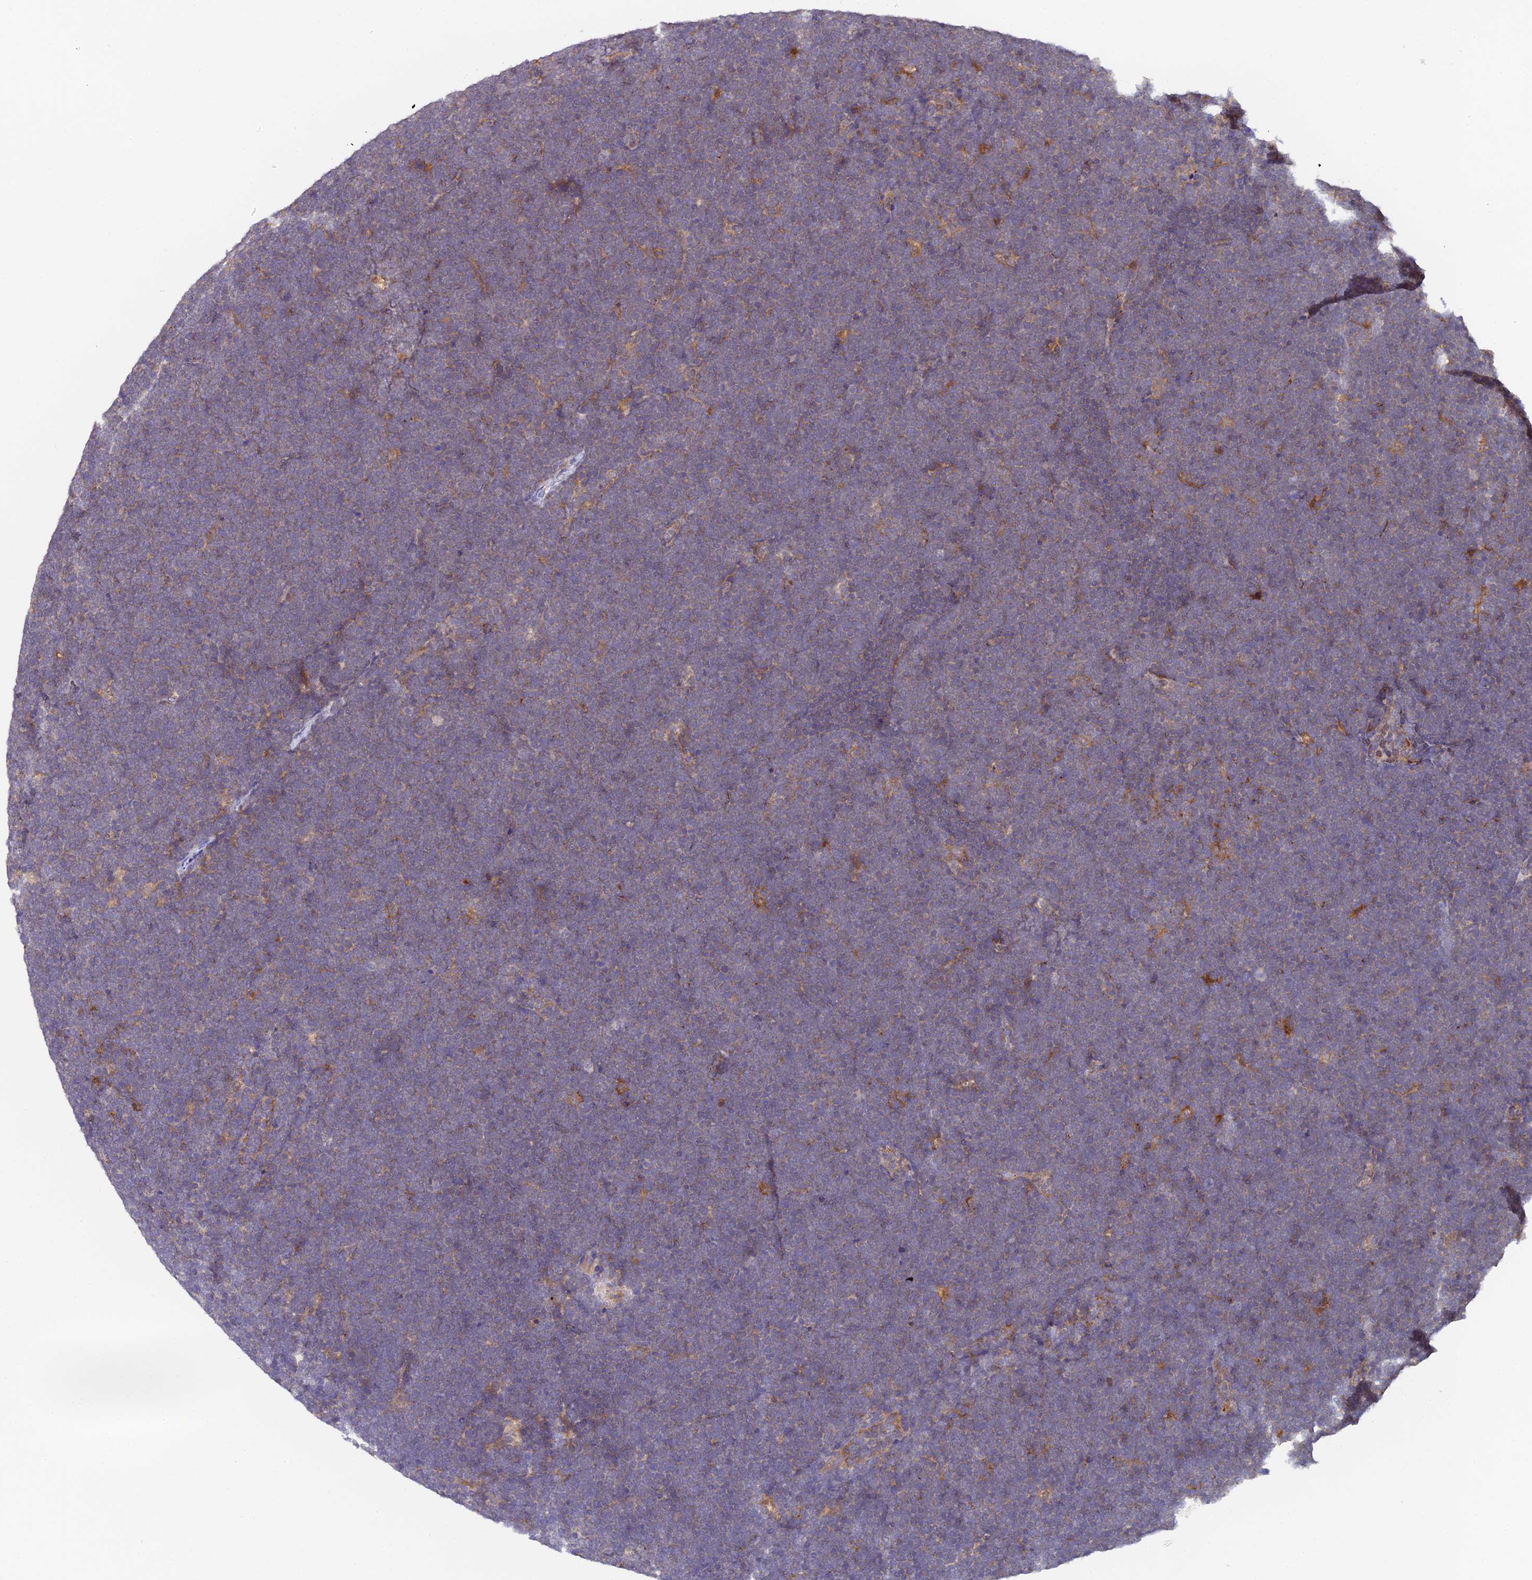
{"staining": {"intensity": "weak", "quantity": "25%-75%", "location": "cytoplasmic/membranous"}, "tissue": "lymphoma", "cell_type": "Tumor cells", "image_type": "cancer", "snomed": [{"axis": "morphology", "description": "Malignant lymphoma, non-Hodgkin's type, High grade"}, {"axis": "topography", "description": "Lymph node"}], "caption": "High-grade malignant lymphoma, non-Hodgkin's type stained with DAB IHC exhibits low levels of weak cytoplasmic/membranous staining in approximately 25%-75% of tumor cells. The staining is performed using DAB brown chromogen to label protein expression. The nuclei are counter-stained blue using hematoxylin.", "gene": "ZBED8", "patient": {"sex": "male", "age": 13}}